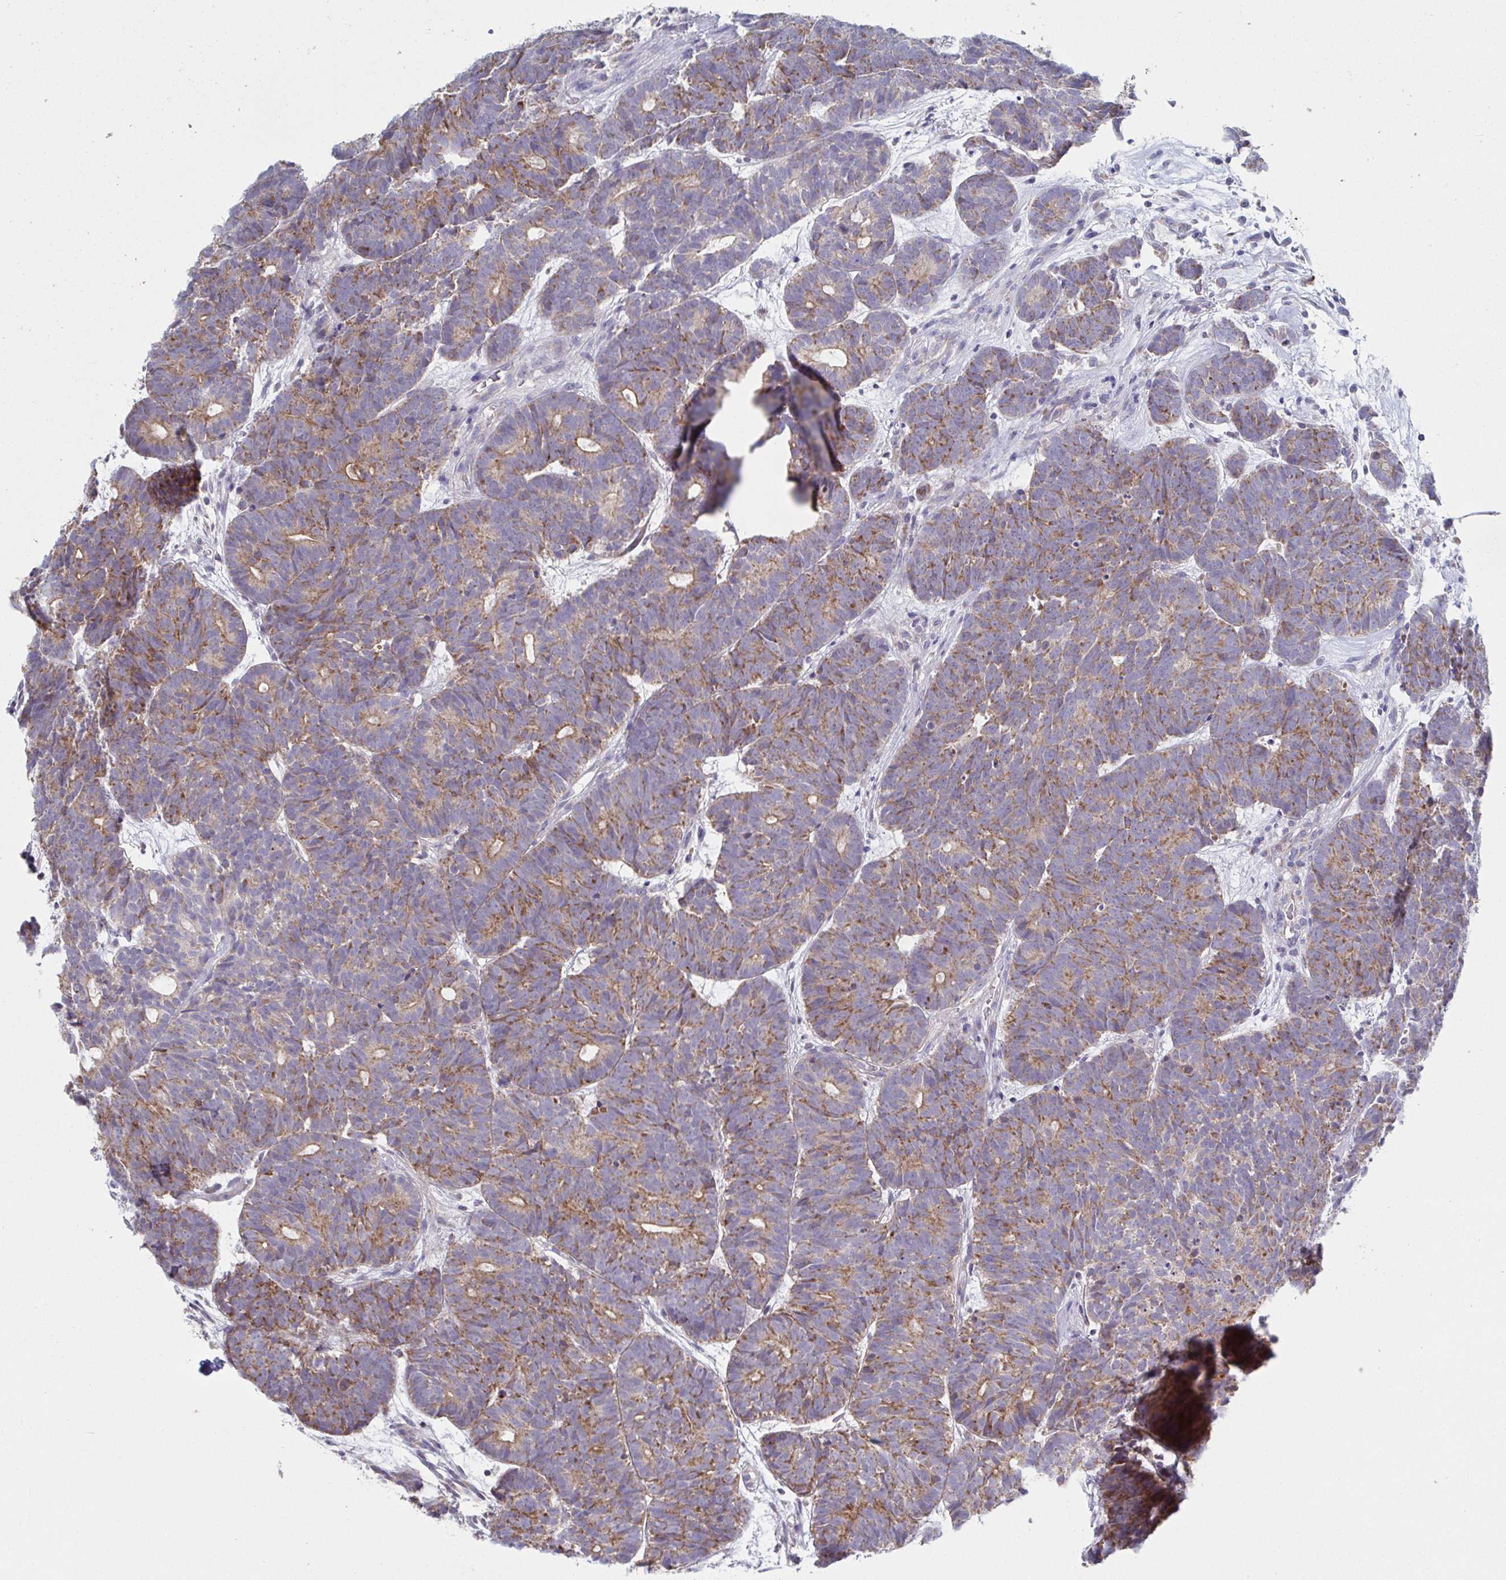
{"staining": {"intensity": "moderate", "quantity": ">75%", "location": "cytoplasmic/membranous"}, "tissue": "head and neck cancer", "cell_type": "Tumor cells", "image_type": "cancer", "snomed": [{"axis": "morphology", "description": "Adenocarcinoma, NOS"}, {"axis": "topography", "description": "Head-Neck"}], "caption": "IHC (DAB) staining of human adenocarcinoma (head and neck) demonstrates moderate cytoplasmic/membranous protein expression in about >75% of tumor cells. The protein of interest is shown in brown color, while the nuclei are stained blue.", "gene": "NDUFA7", "patient": {"sex": "female", "age": 81}}